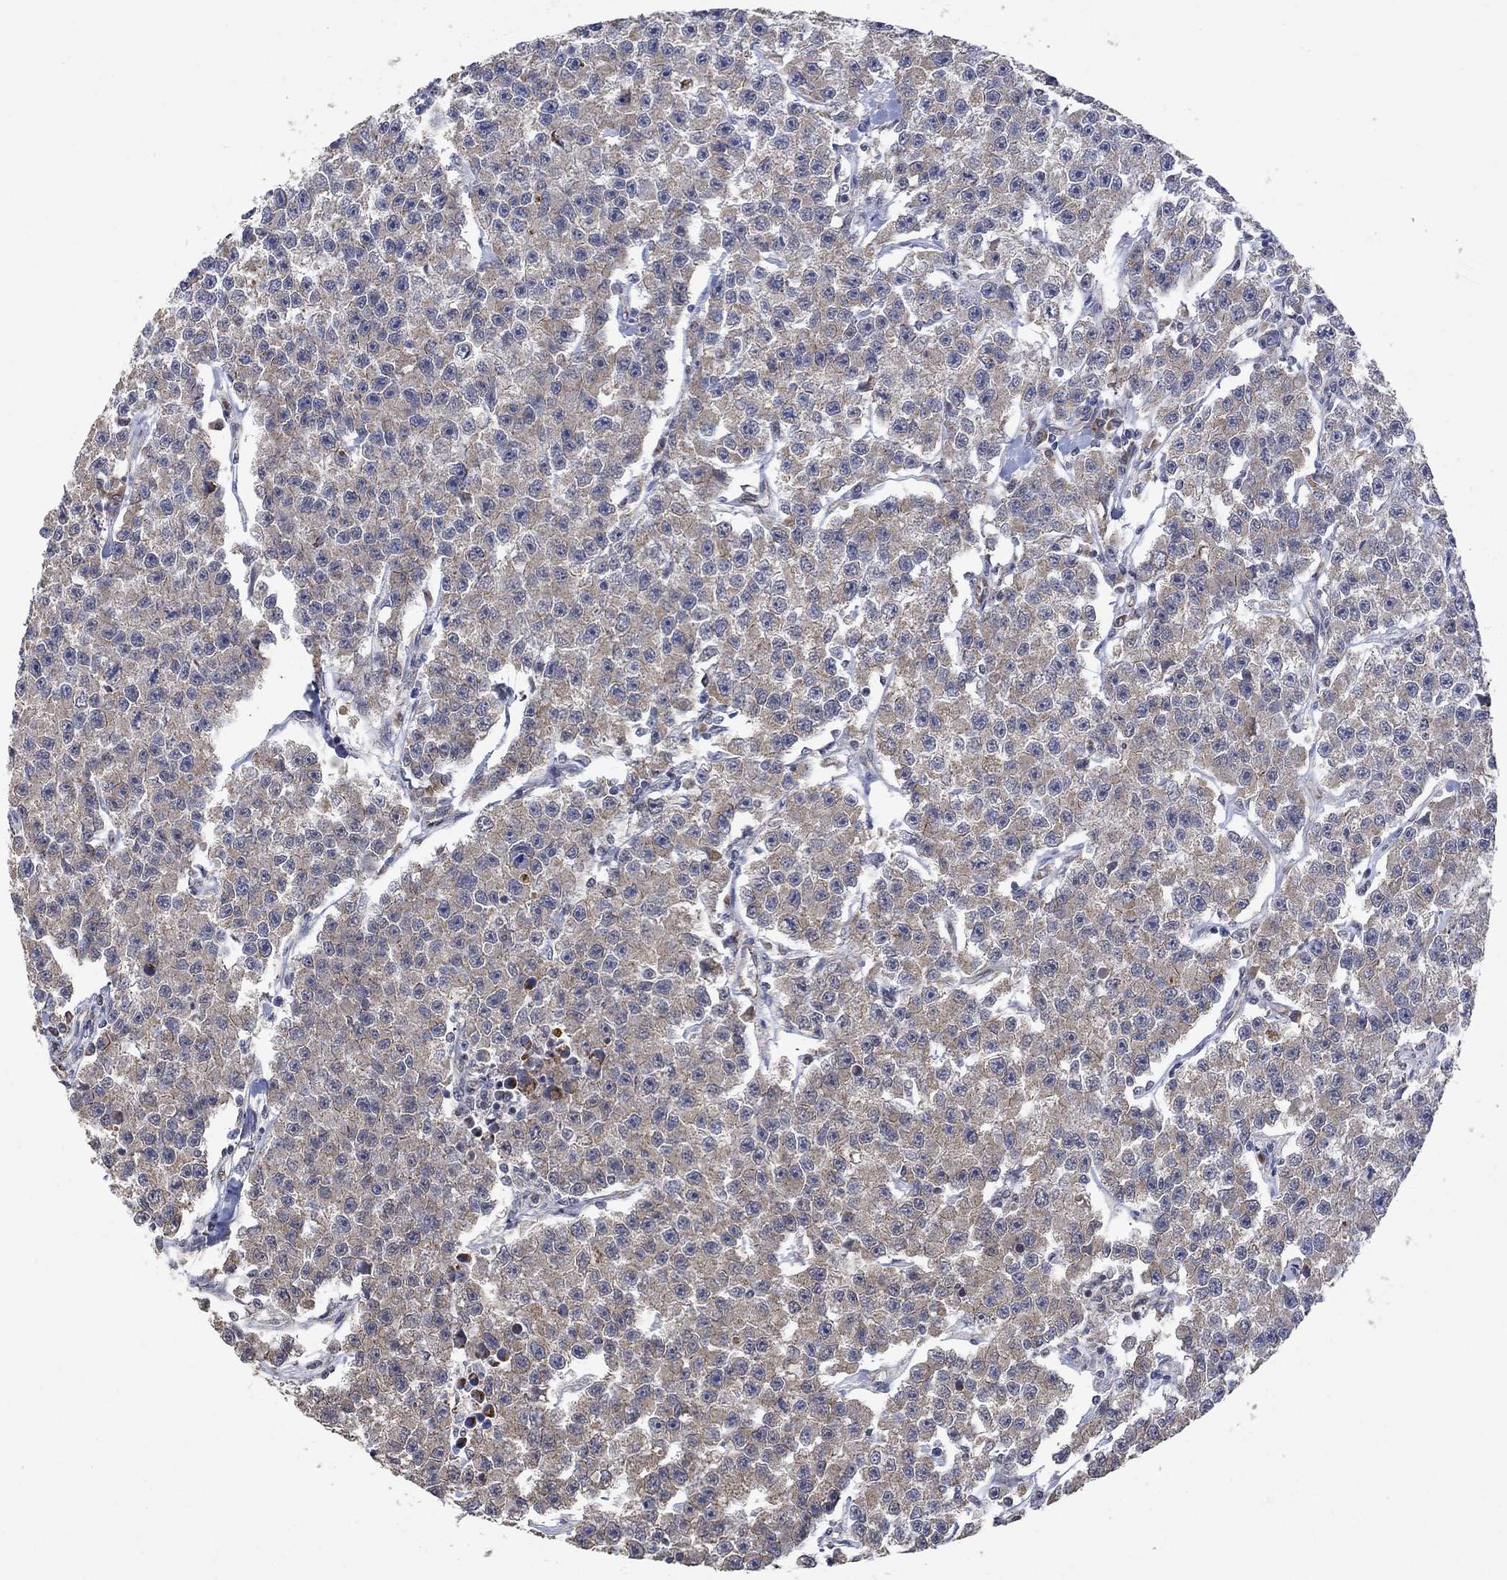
{"staining": {"intensity": "weak", "quantity": "25%-75%", "location": "cytoplasmic/membranous"}, "tissue": "testis cancer", "cell_type": "Tumor cells", "image_type": "cancer", "snomed": [{"axis": "morphology", "description": "Seminoma, NOS"}, {"axis": "topography", "description": "Testis"}], "caption": "Human testis cancer (seminoma) stained with a brown dye shows weak cytoplasmic/membranous positive expression in approximately 25%-75% of tumor cells.", "gene": "ANKRA2", "patient": {"sex": "male", "age": 59}}